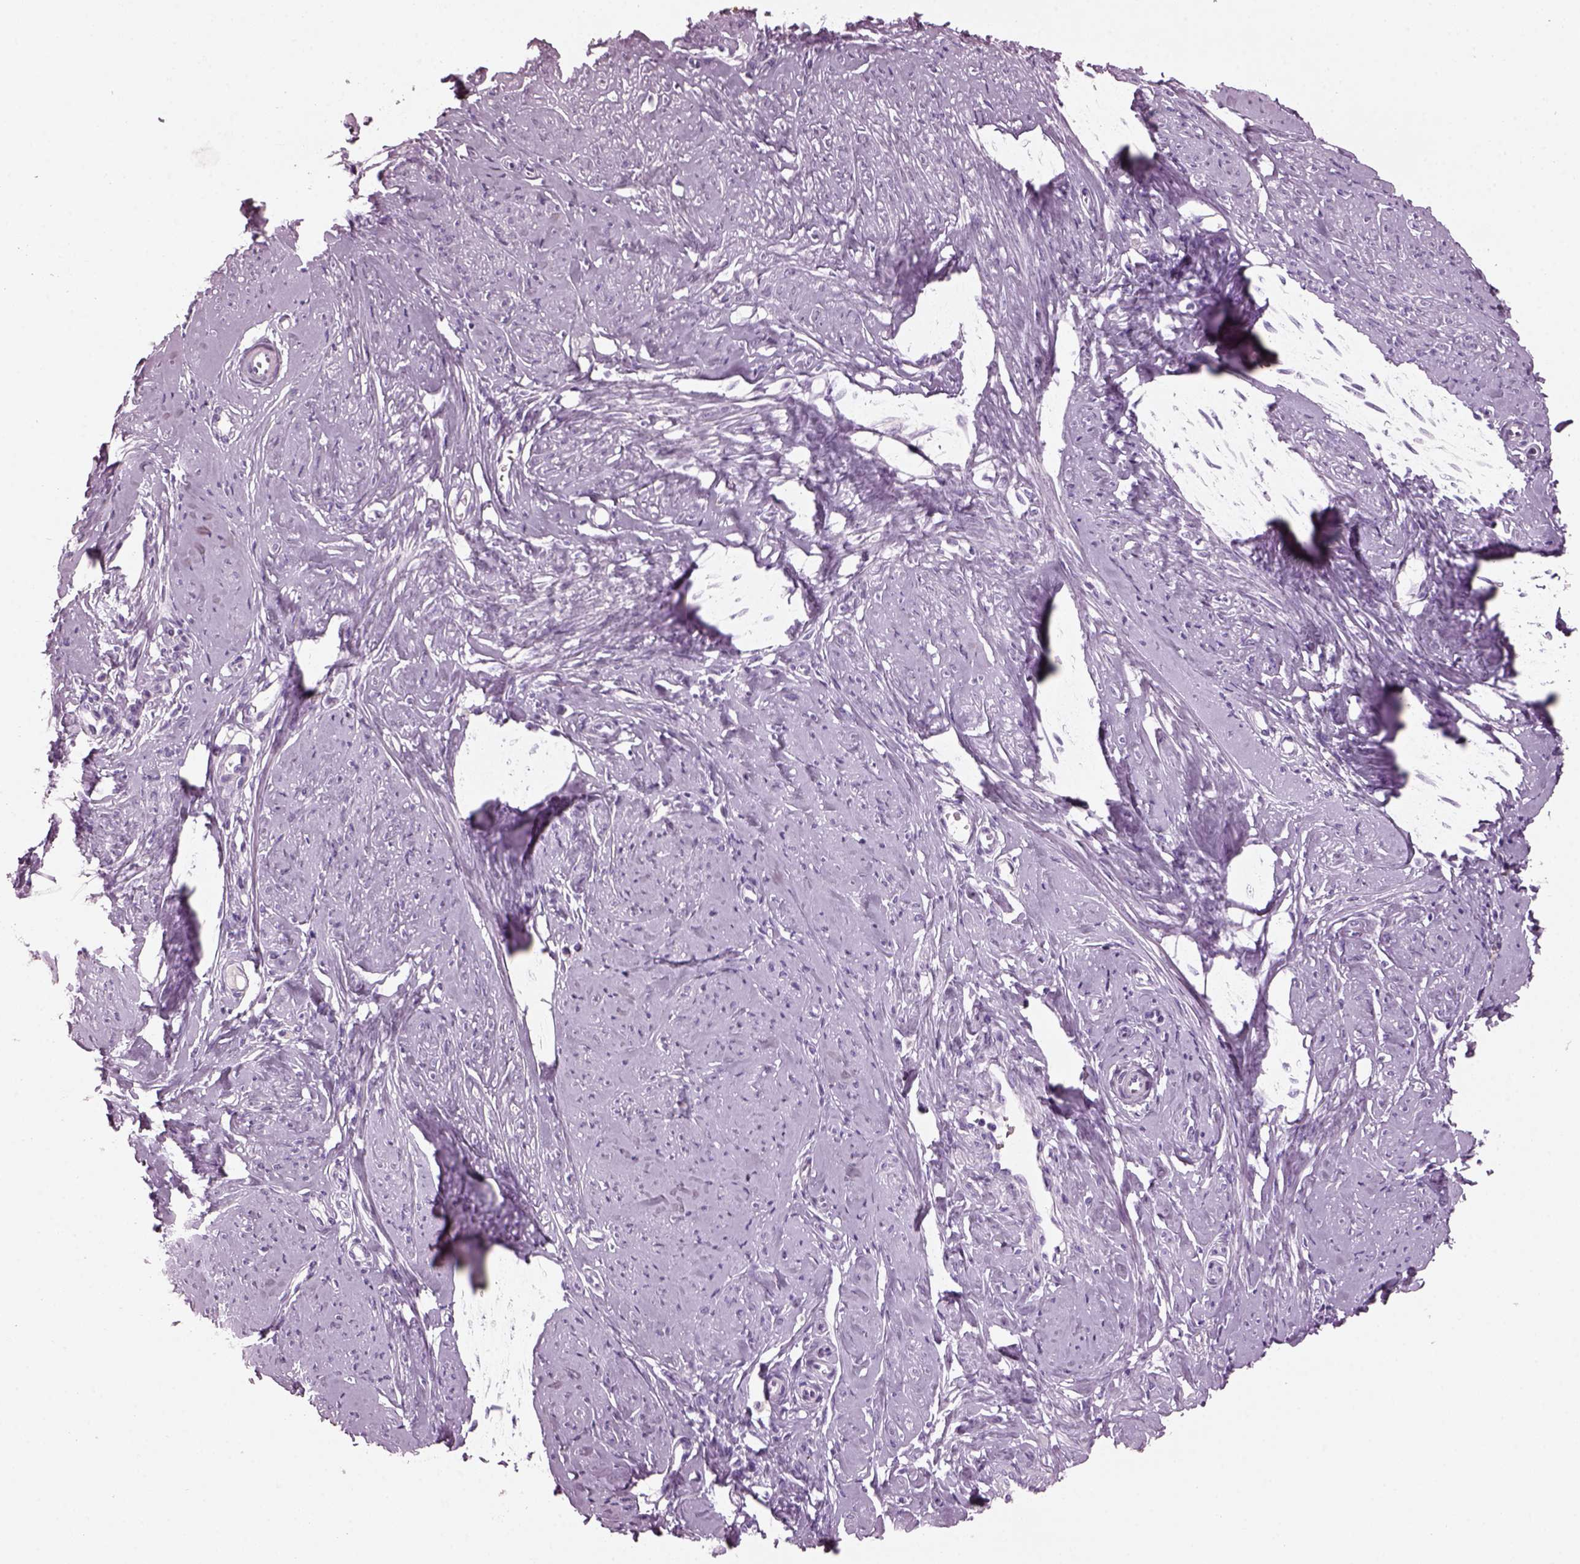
{"staining": {"intensity": "negative", "quantity": "none", "location": "none"}, "tissue": "smooth muscle", "cell_type": "Smooth muscle cells", "image_type": "normal", "snomed": [{"axis": "morphology", "description": "Normal tissue, NOS"}, {"axis": "topography", "description": "Smooth muscle"}], "caption": "Smooth muscle cells show no significant protein expression in normal smooth muscle. (DAB immunohistochemistry (IHC) with hematoxylin counter stain).", "gene": "KRTAP3", "patient": {"sex": "female", "age": 48}}